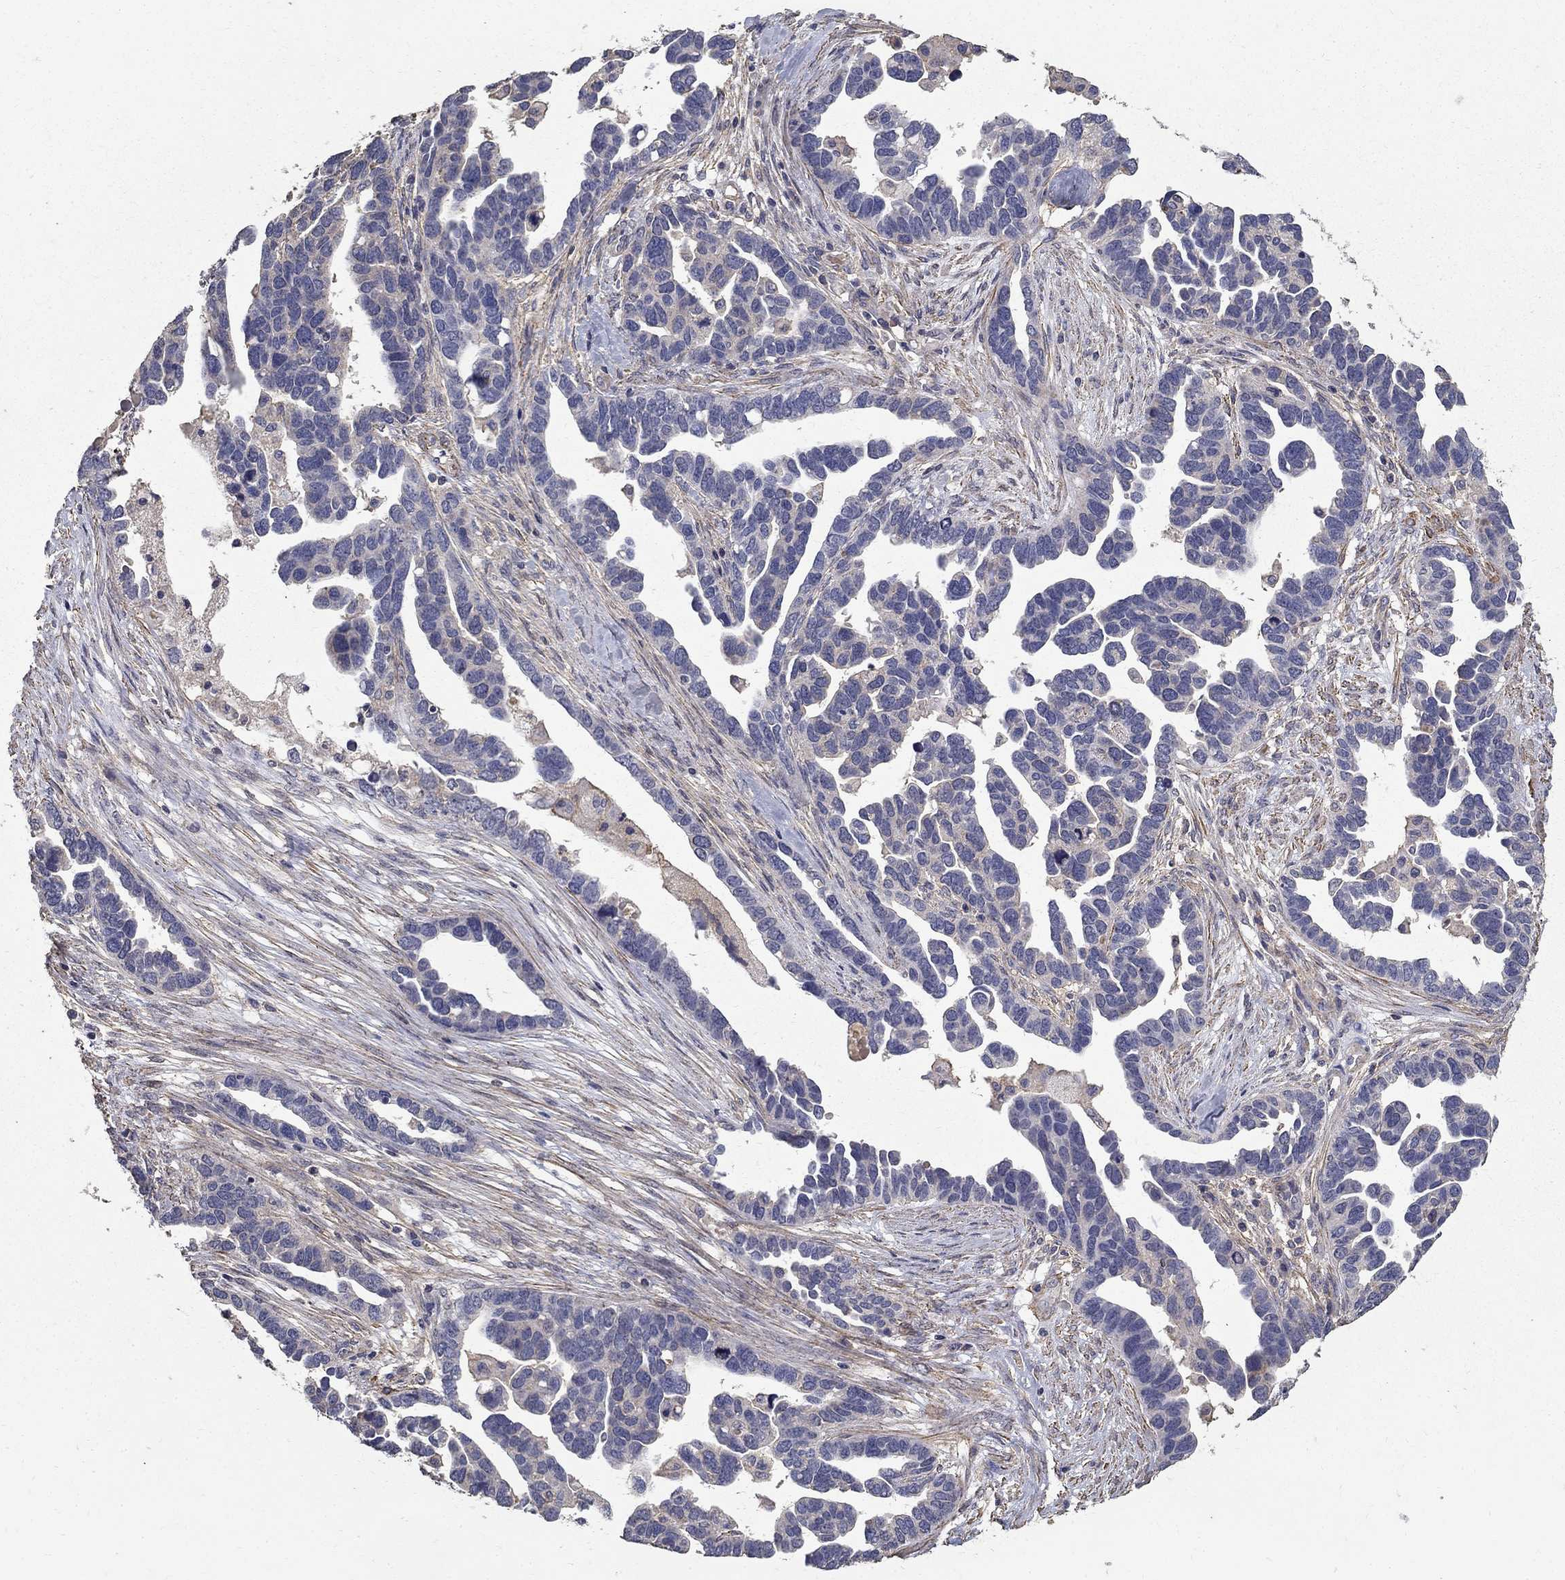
{"staining": {"intensity": "negative", "quantity": "none", "location": "none"}, "tissue": "ovarian cancer", "cell_type": "Tumor cells", "image_type": "cancer", "snomed": [{"axis": "morphology", "description": "Cystadenocarcinoma, serous, NOS"}, {"axis": "topography", "description": "Ovary"}], "caption": "An image of ovarian cancer stained for a protein displays no brown staining in tumor cells.", "gene": "MPP2", "patient": {"sex": "female", "age": 54}}